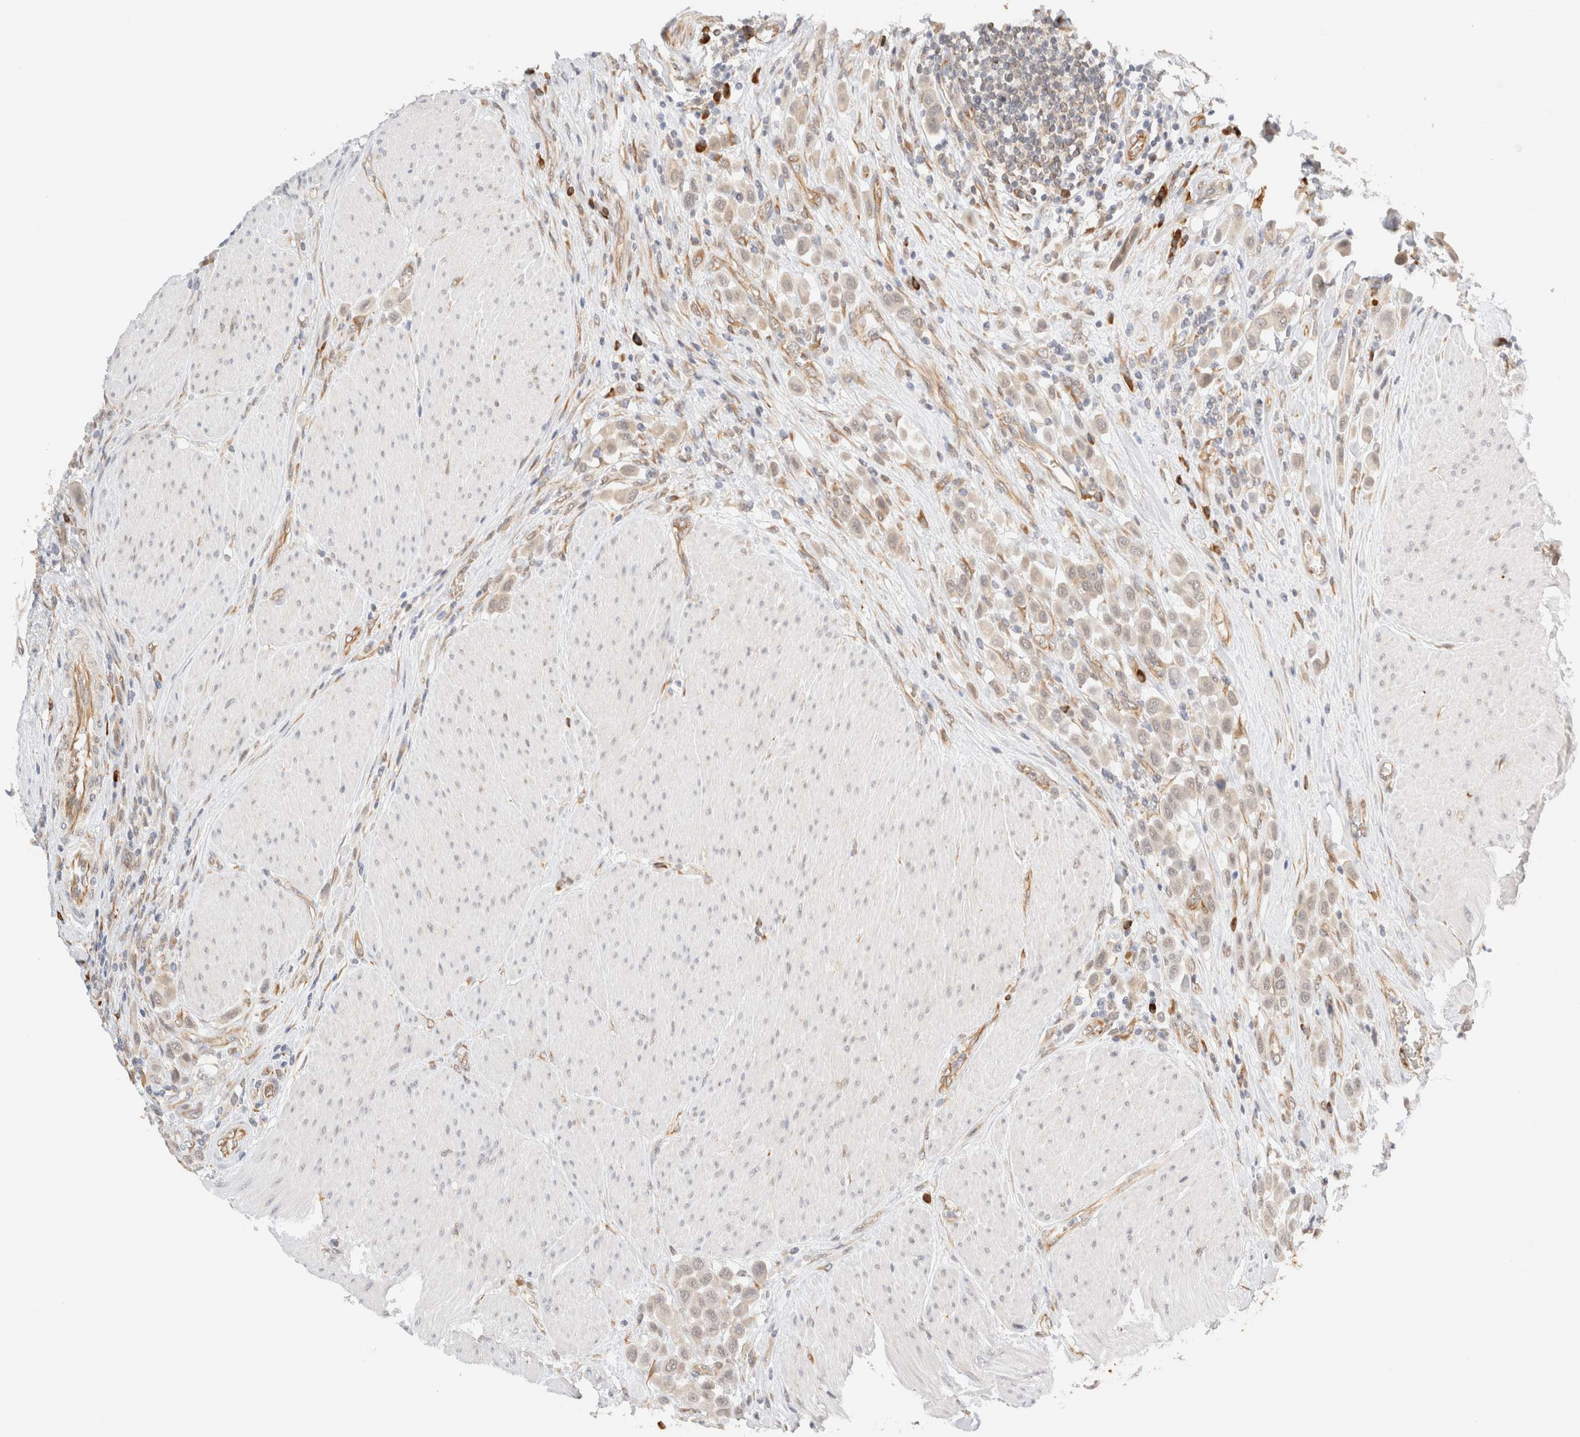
{"staining": {"intensity": "weak", "quantity": "<25%", "location": "cytoplasmic/membranous,nuclear"}, "tissue": "urothelial cancer", "cell_type": "Tumor cells", "image_type": "cancer", "snomed": [{"axis": "morphology", "description": "Urothelial carcinoma, High grade"}, {"axis": "topography", "description": "Urinary bladder"}], "caption": "High power microscopy photomicrograph of an immunohistochemistry image of urothelial carcinoma (high-grade), revealing no significant positivity in tumor cells. (DAB (3,3'-diaminobenzidine) IHC, high magnification).", "gene": "SYVN1", "patient": {"sex": "male", "age": 50}}